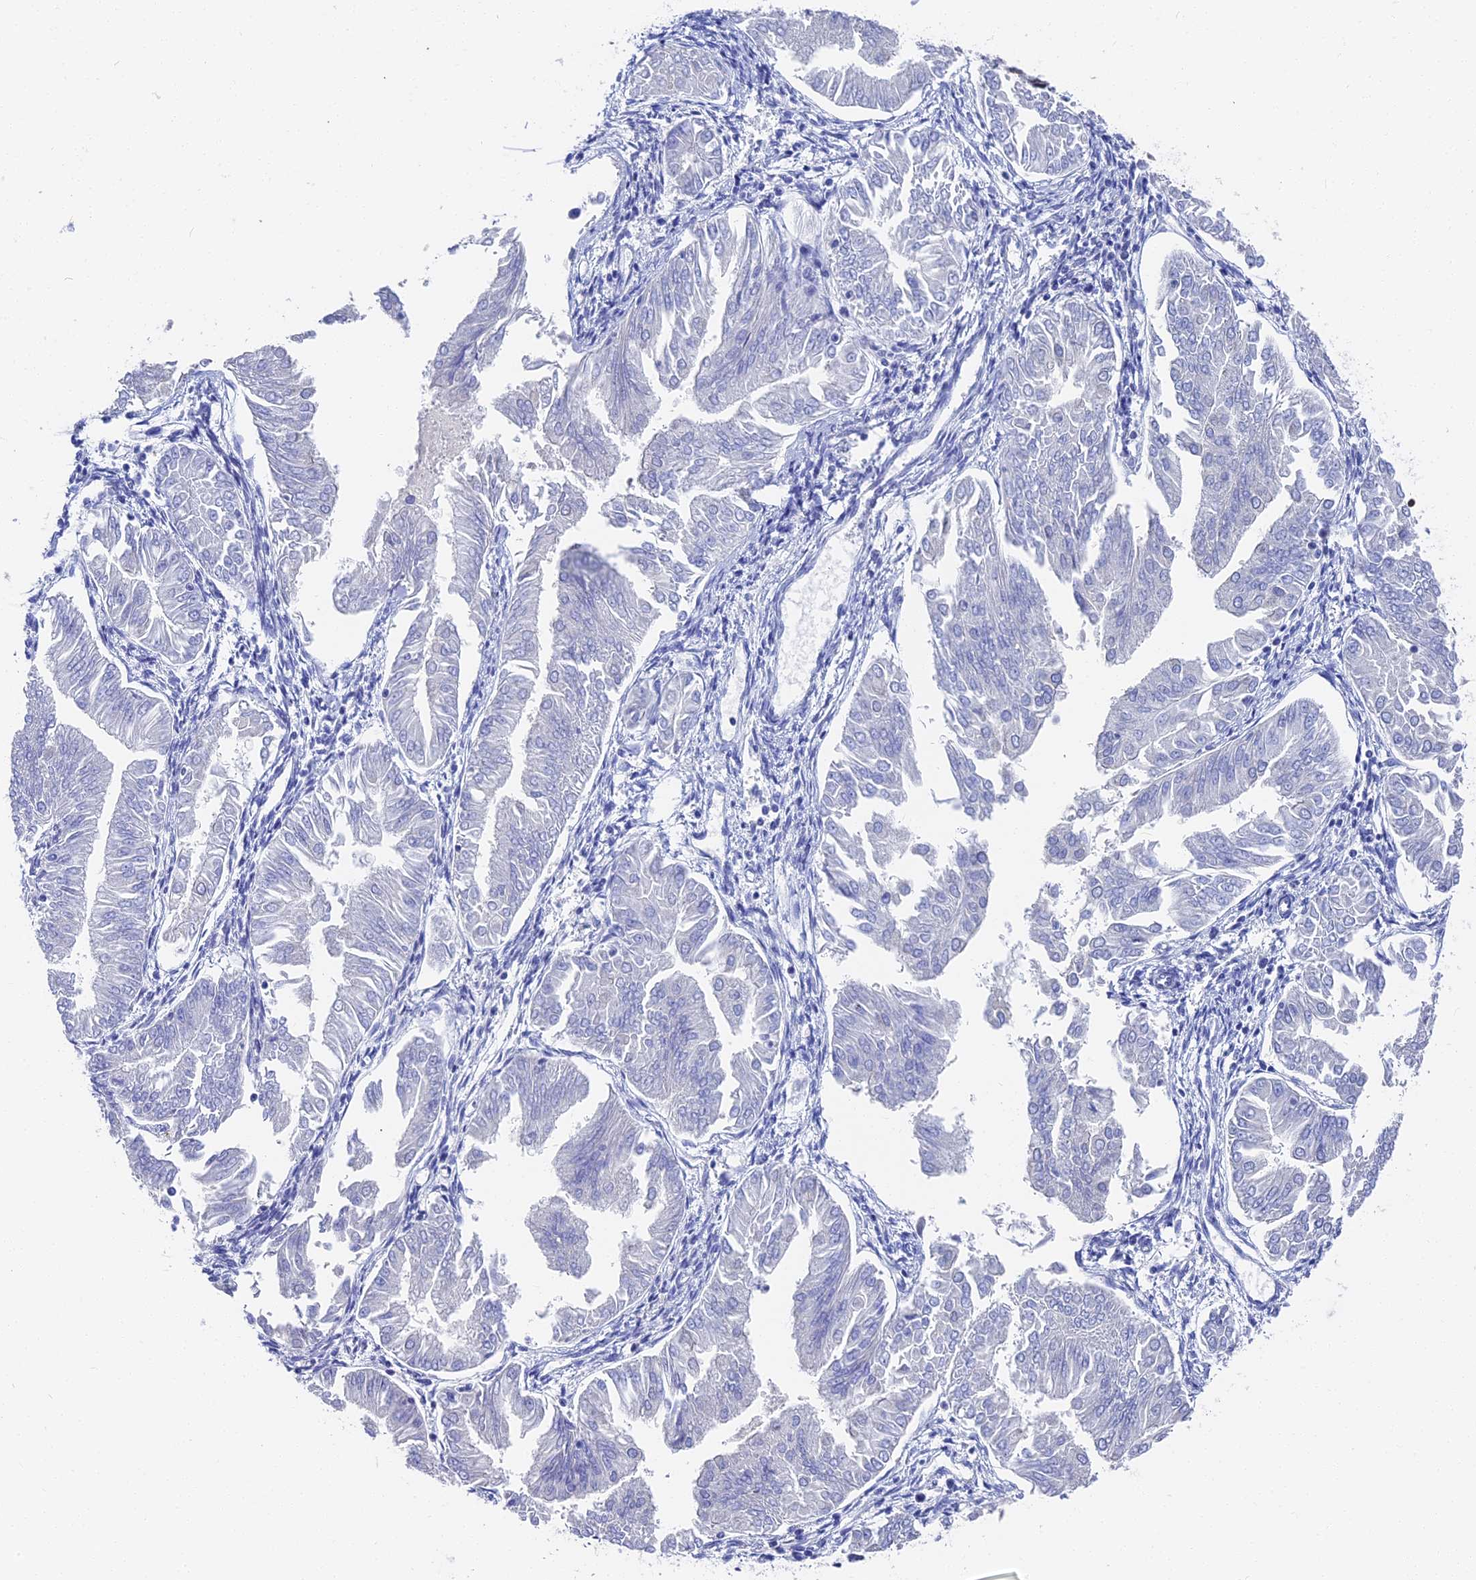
{"staining": {"intensity": "negative", "quantity": "none", "location": "none"}, "tissue": "endometrial cancer", "cell_type": "Tumor cells", "image_type": "cancer", "snomed": [{"axis": "morphology", "description": "Adenocarcinoma, NOS"}, {"axis": "topography", "description": "Endometrium"}], "caption": "The histopathology image displays no staining of tumor cells in endometrial cancer. (DAB immunohistochemistry (IHC) with hematoxylin counter stain).", "gene": "VPS33B", "patient": {"sex": "female", "age": 53}}